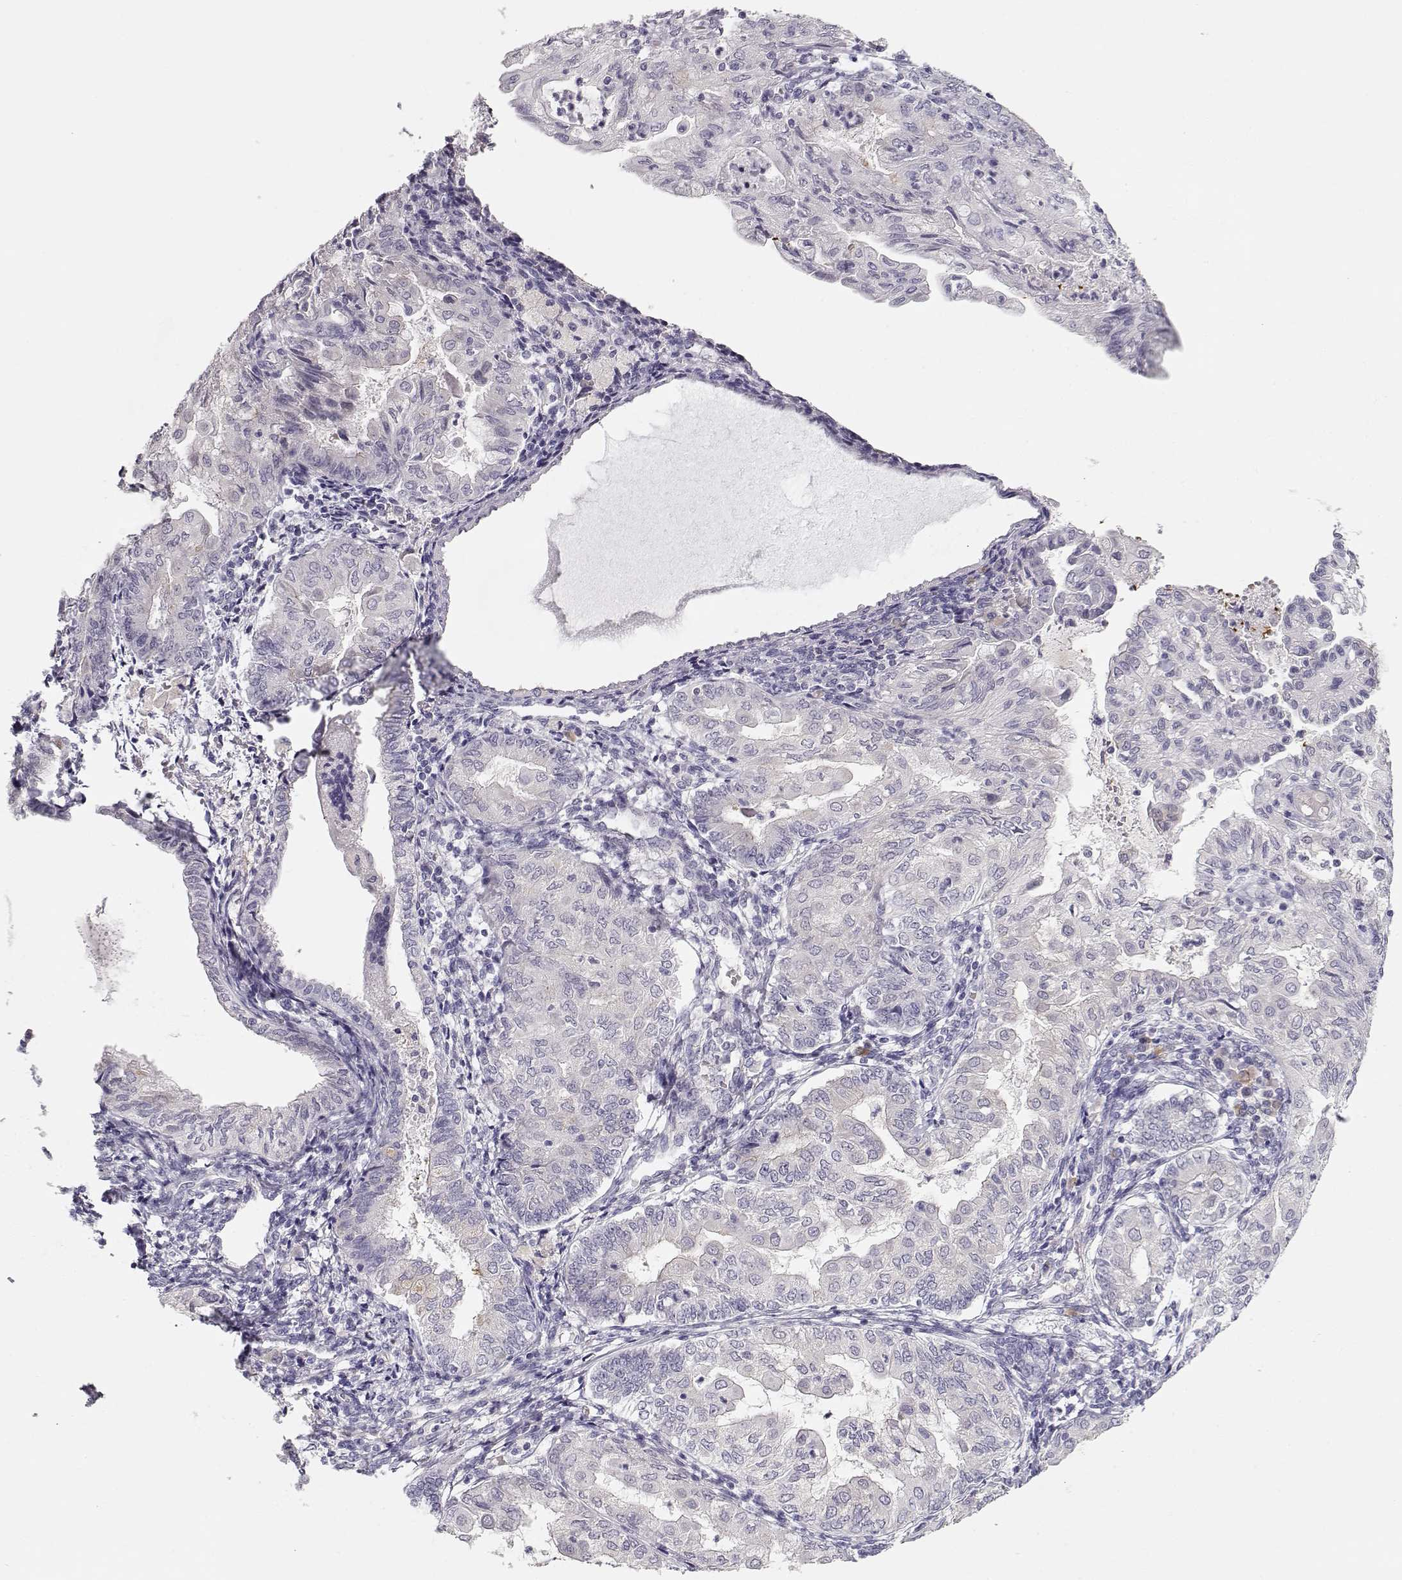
{"staining": {"intensity": "negative", "quantity": "none", "location": "none"}, "tissue": "endometrial cancer", "cell_type": "Tumor cells", "image_type": "cancer", "snomed": [{"axis": "morphology", "description": "Adenocarcinoma, NOS"}, {"axis": "topography", "description": "Endometrium"}], "caption": "Human endometrial cancer stained for a protein using immunohistochemistry (IHC) shows no positivity in tumor cells.", "gene": "TTC26", "patient": {"sex": "female", "age": 68}}